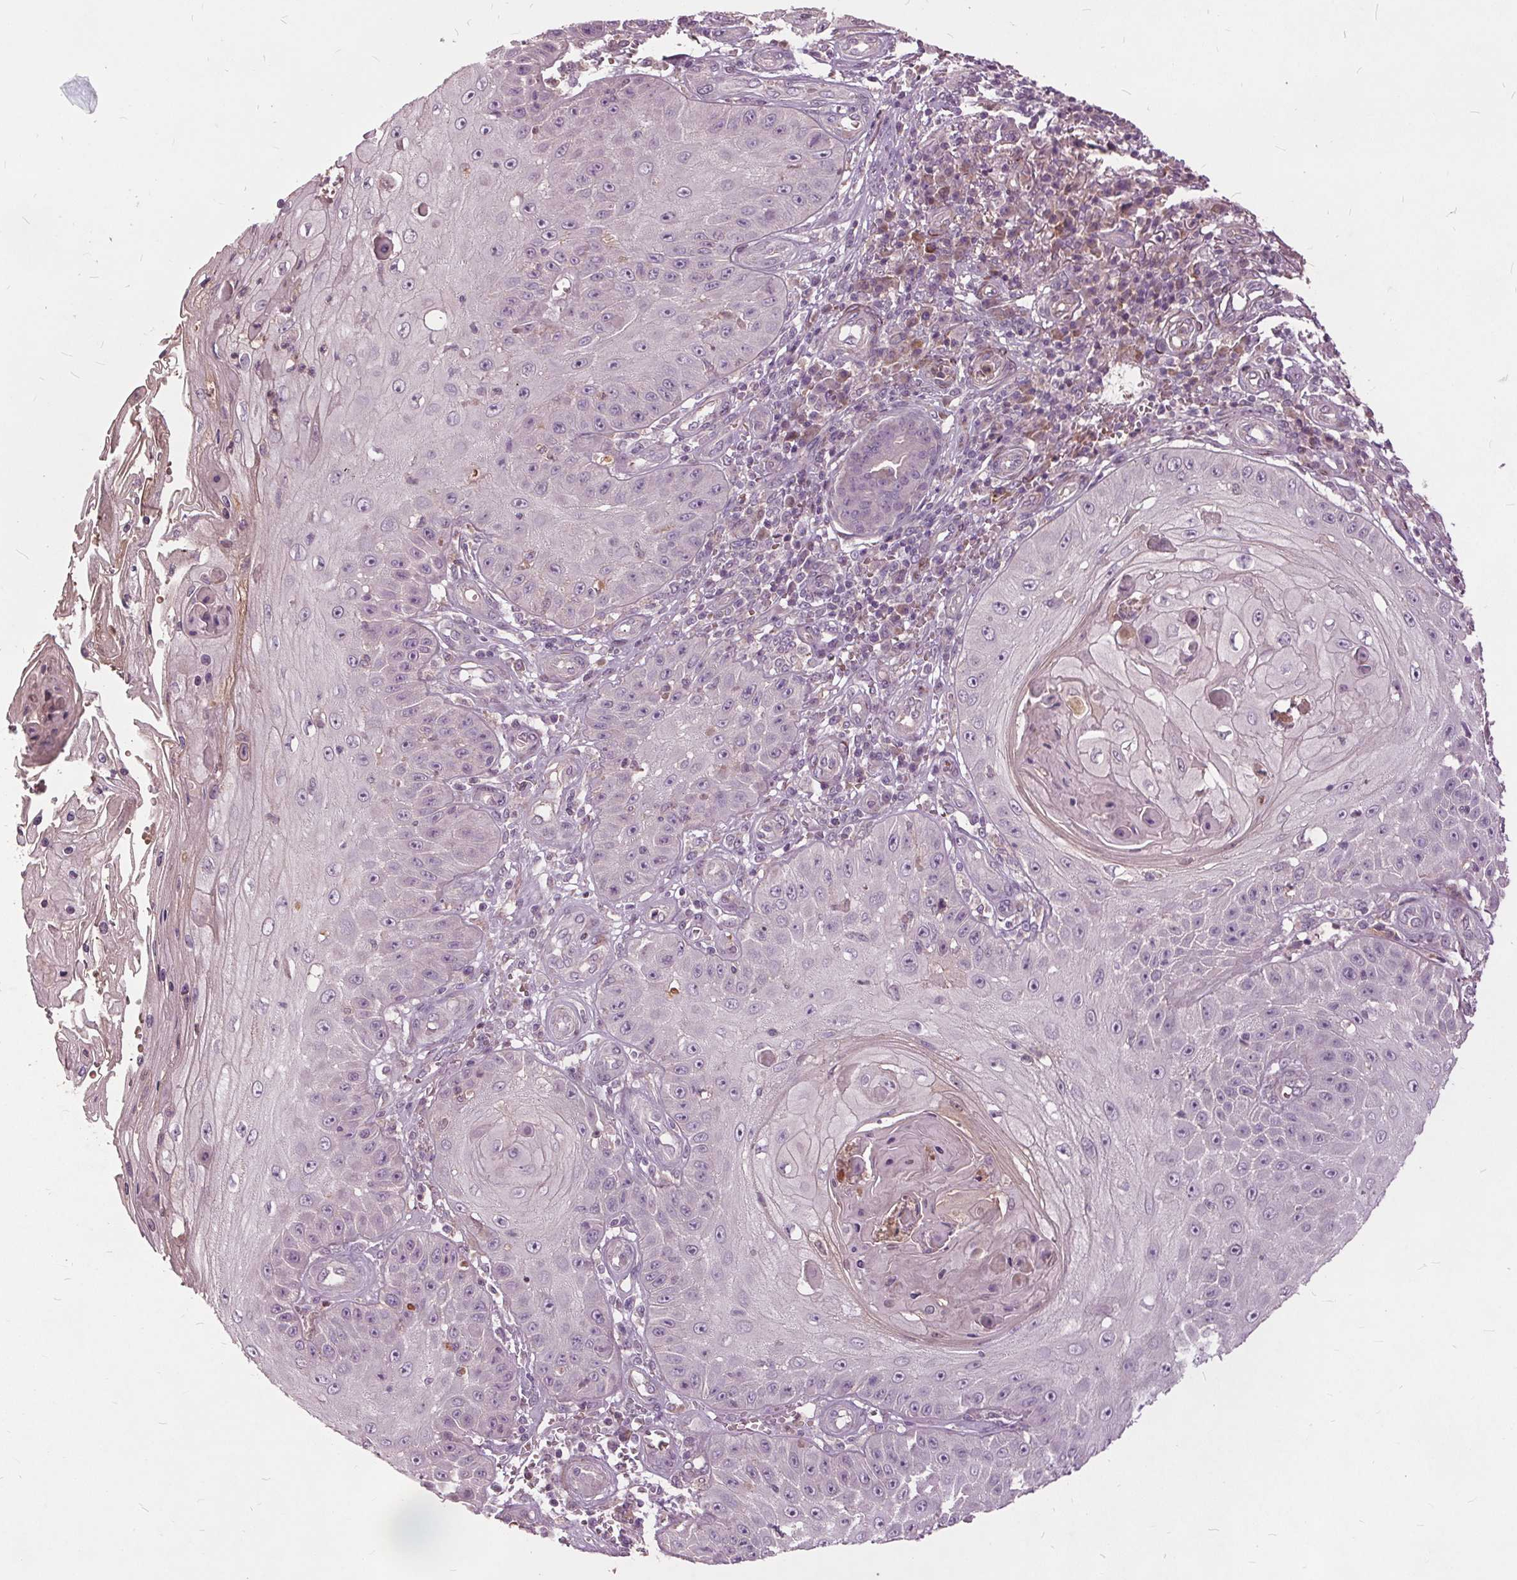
{"staining": {"intensity": "negative", "quantity": "none", "location": "none"}, "tissue": "skin cancer", "cell_type": "Tumor cells", "image_type": "cancer", "snomed": [{"axis": "morphology", "description": "Squamous cell carcinoma, NOS"}, {"axis": "topography", "description": "Skin"}], "caption": "This is an IHC image of skin cancer (squamous cell carcinoma). There is no expression in tumor cells.", "gene": "PDGFD", "patient": {"sex": "male", "age": 70}}